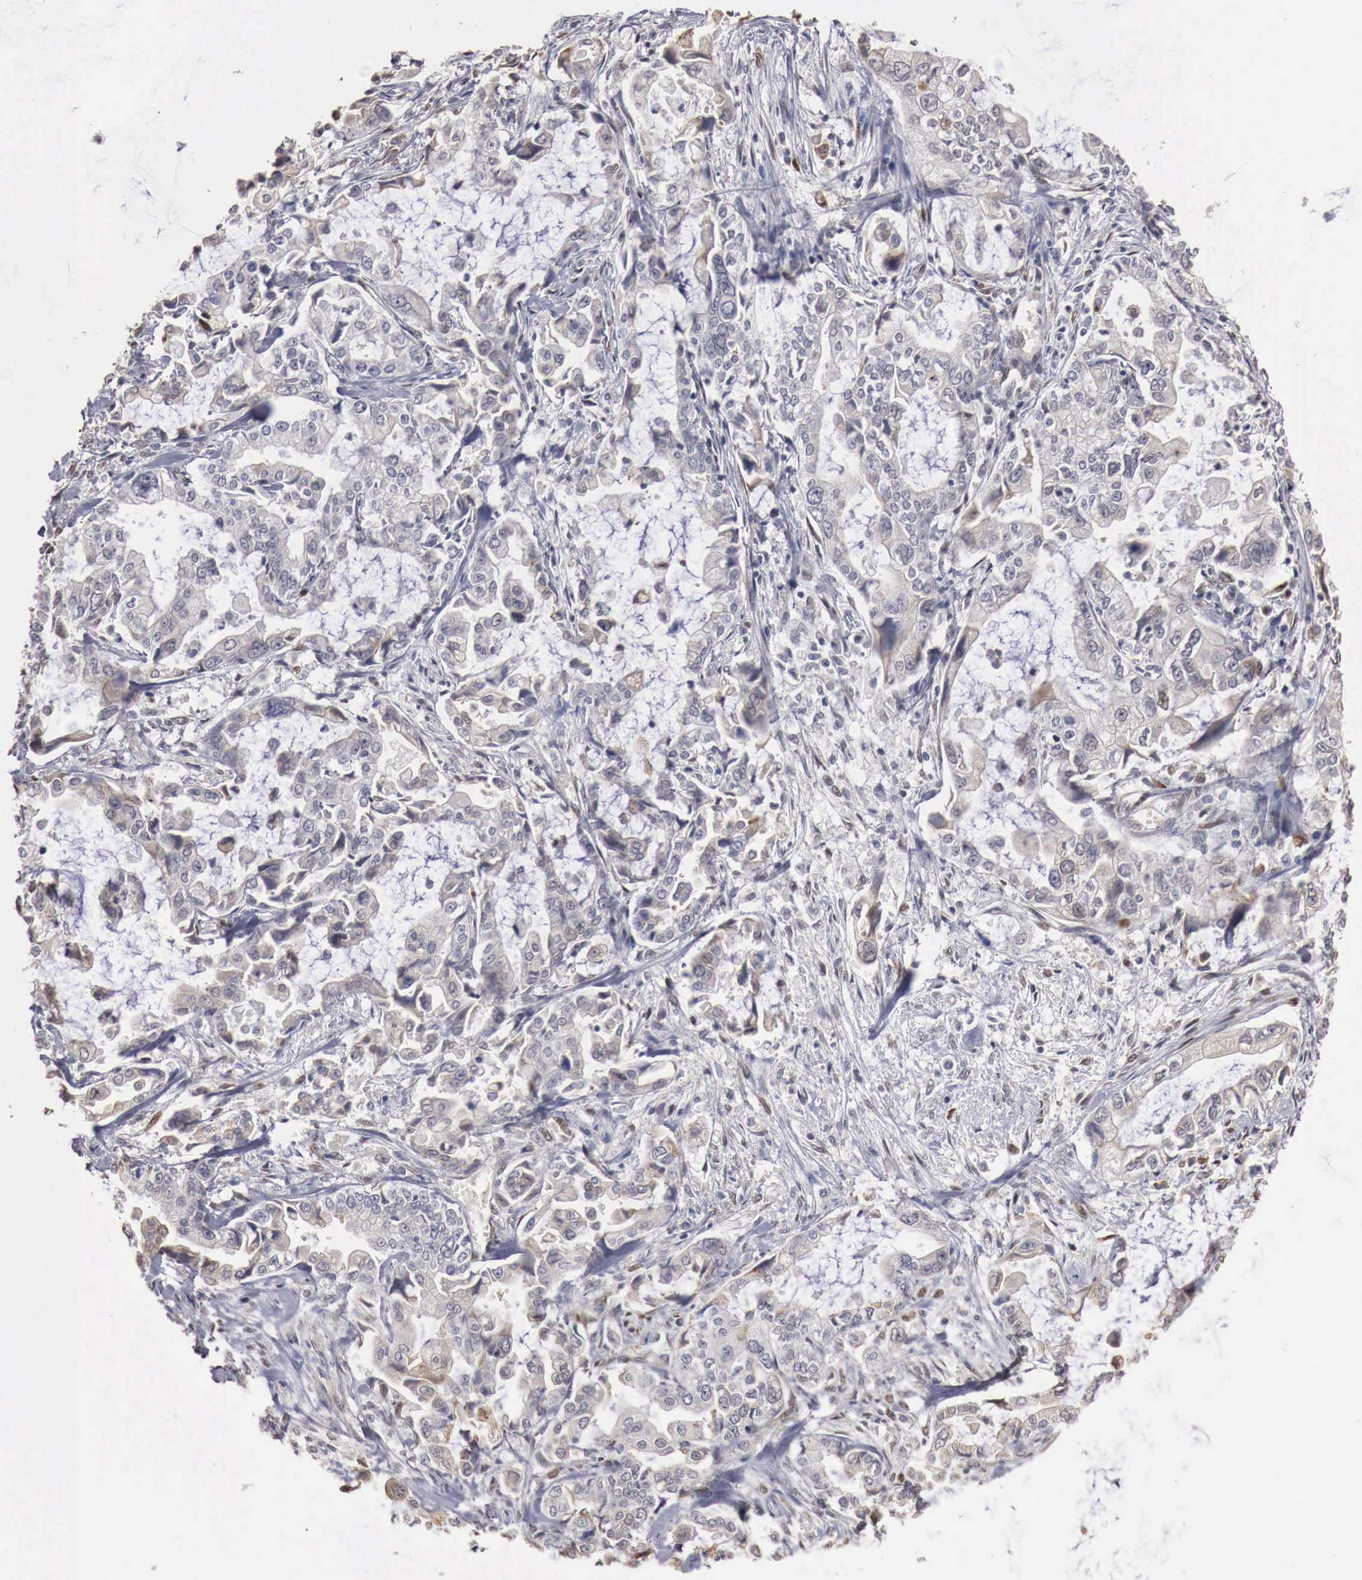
{"staining": {"intensity": "negative", "quantity": "none", "location": "none"}, "tissue": "stomach cancer", "cell_type": "Tumor cells", "image_type": "cancer", "snomed": [{"axis": "morphology", "description": "Adenocarcinoma, NOS"}, {"axis": "topography", "description": "Pancreas"}, {"axis": "topography", "description": "Stomach, upper"}], "caption": "Tumor cells are negative for brown protein staining in stomach cancer (adenocarcinoma).", "gene": "KHDRBS2", "patient": {"sex": "male", "age": 77}}